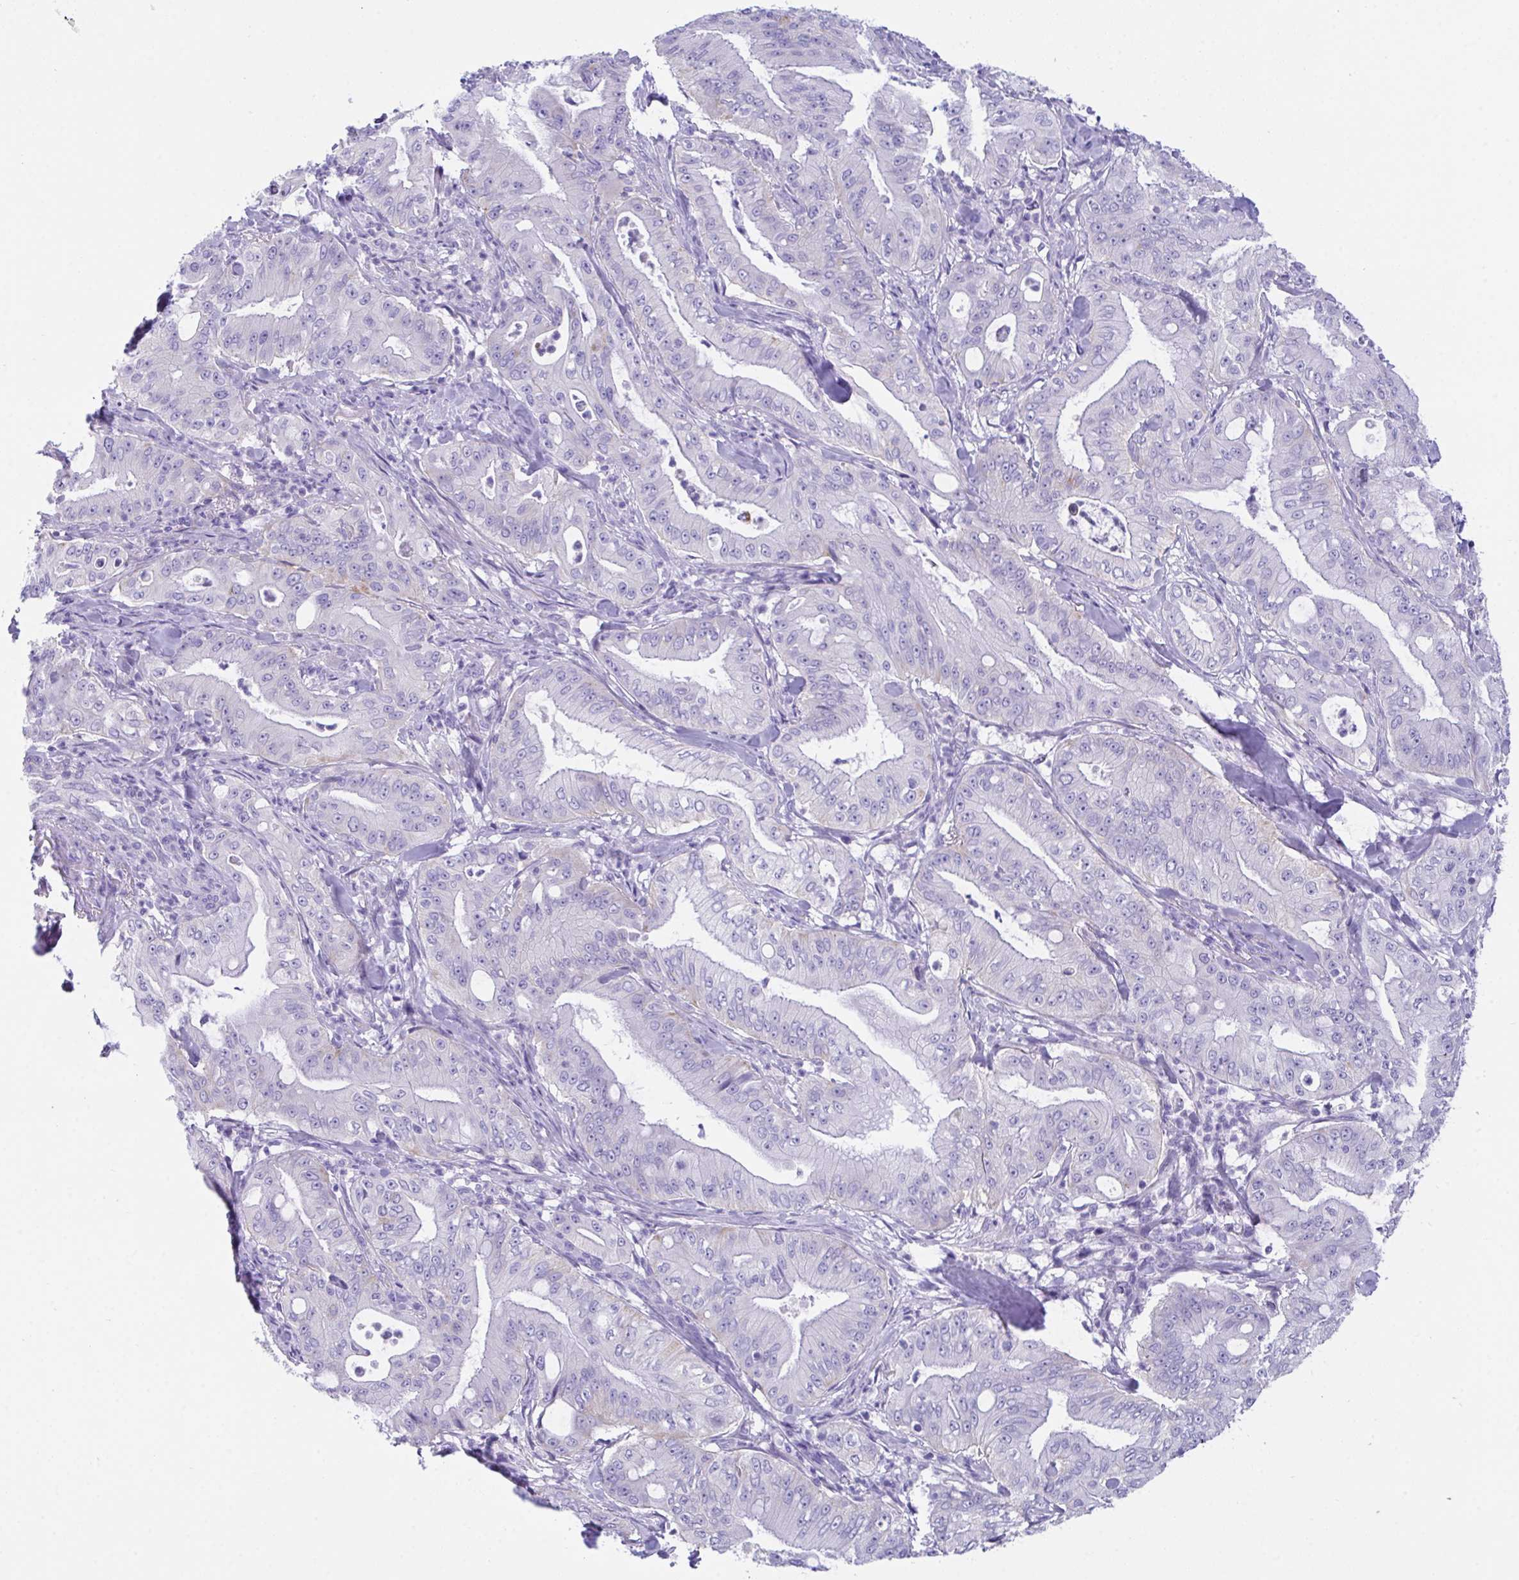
{"staining": {"intensity": "negative", "quantity": "none", "location": "none"}, "tissue": "pancreatic cancer", "cell_type": "Tumor cells", "image_type": "cancer", "snomed": [{"axis": "morphology", "description": "Adenocarcinoma, NOS"}, {"axis": "topography", "description": "Pancreas"}], "caption": "High power microscopy histopathology image of an immunohistochemistry histopathology image of pancreatic adenocarcinoma, revealing no significant positivity in tumor cells.", "gene": "TMEM106B", "patient": {"sex": "male", "age": 71}}